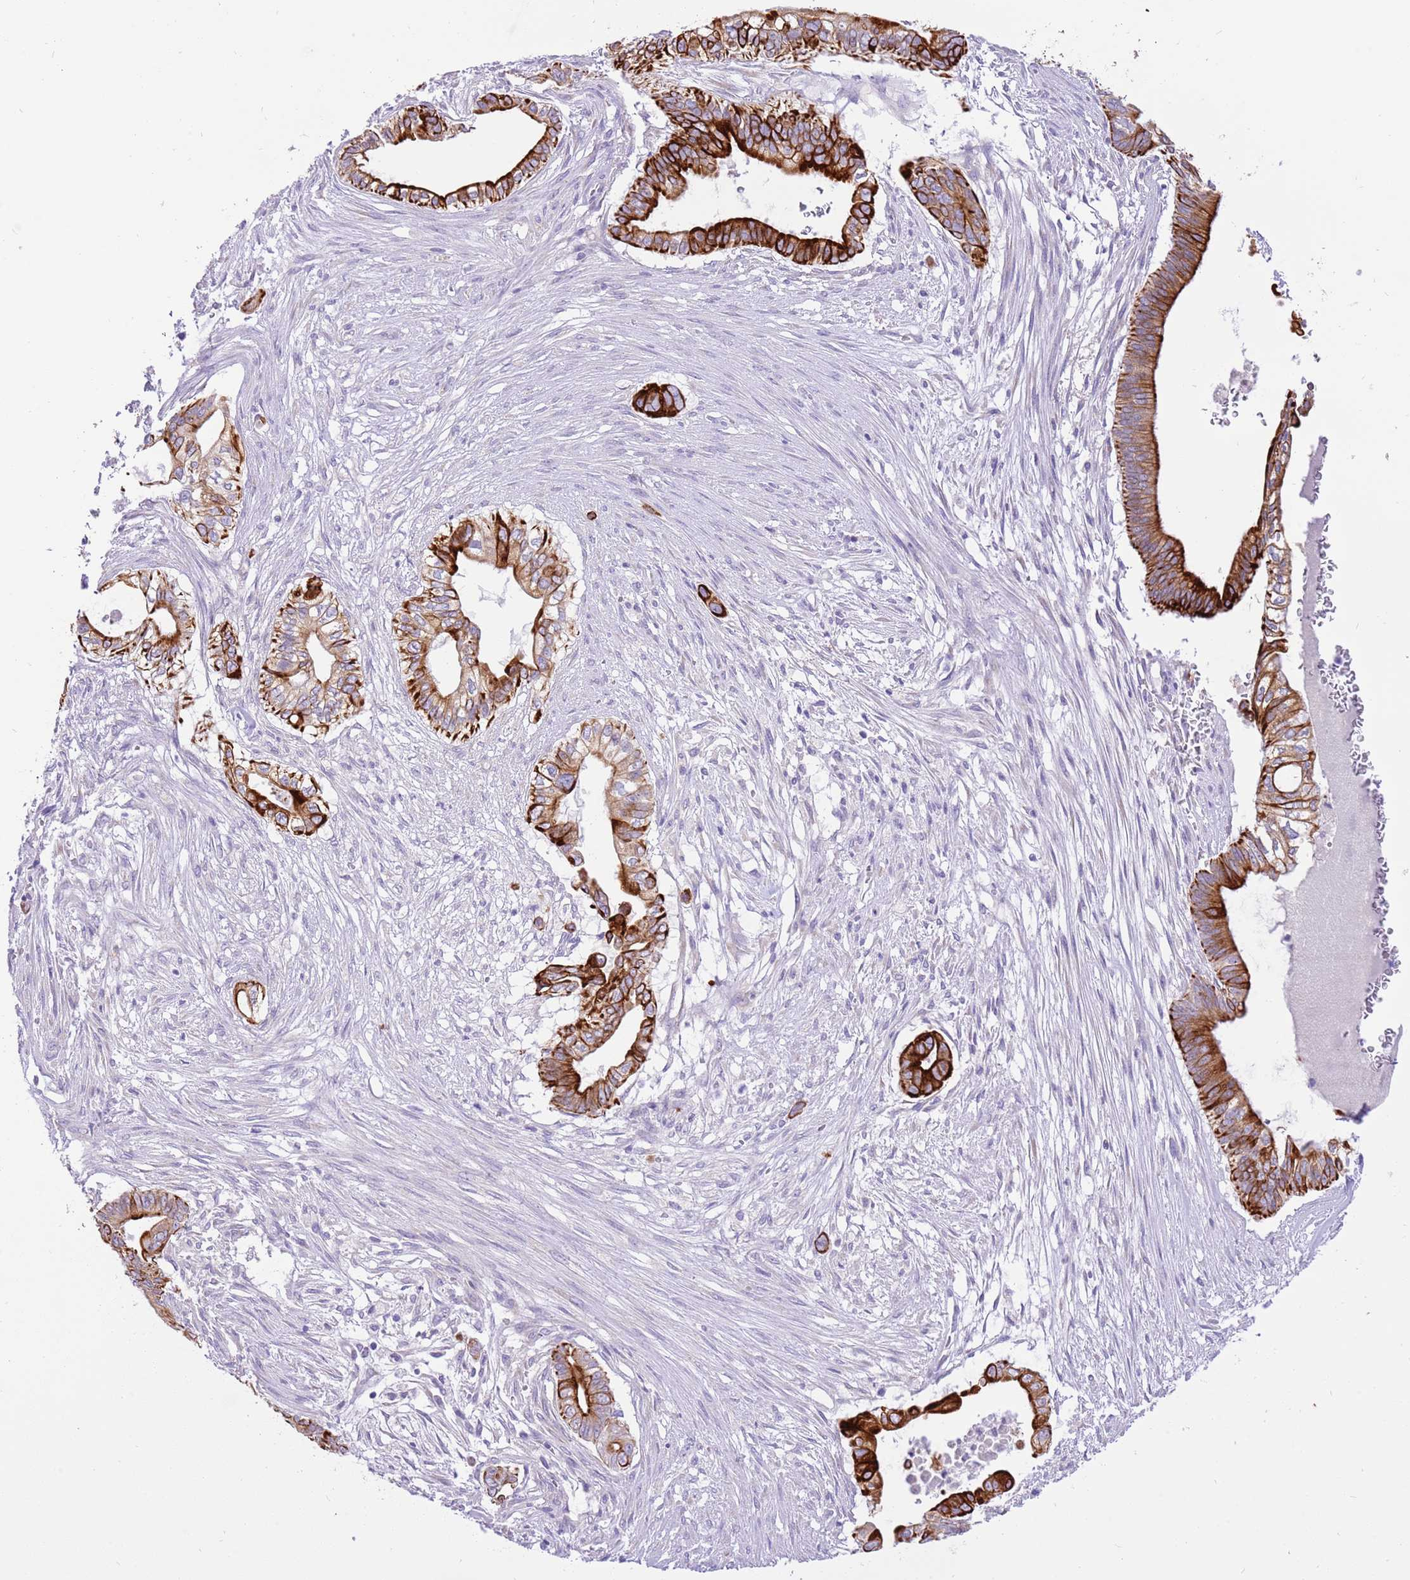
{"staining": {"intensity": "strong", "quantity": ">75%", "location": "cytoplasmic/membranous"}, "tissue": "pancreatic cancer", "cell_type": "Tumor cells", "image_type": "cancer", "snomed": [{"axis": "morphology", "description": "Adenocarcinoma, NOS"}, {"axis": "topography", "description": "Pancreas"}], "caption": "An IHC histopathology image of tumor tissue is shown. Protein staining in brown labels strong cytoplasmic/membranous positivity in adenocarcinoma (pancreatic) within tumor cells.", "gene": "R3HDM4", "patient": {"sex": "male", "age": 68}}